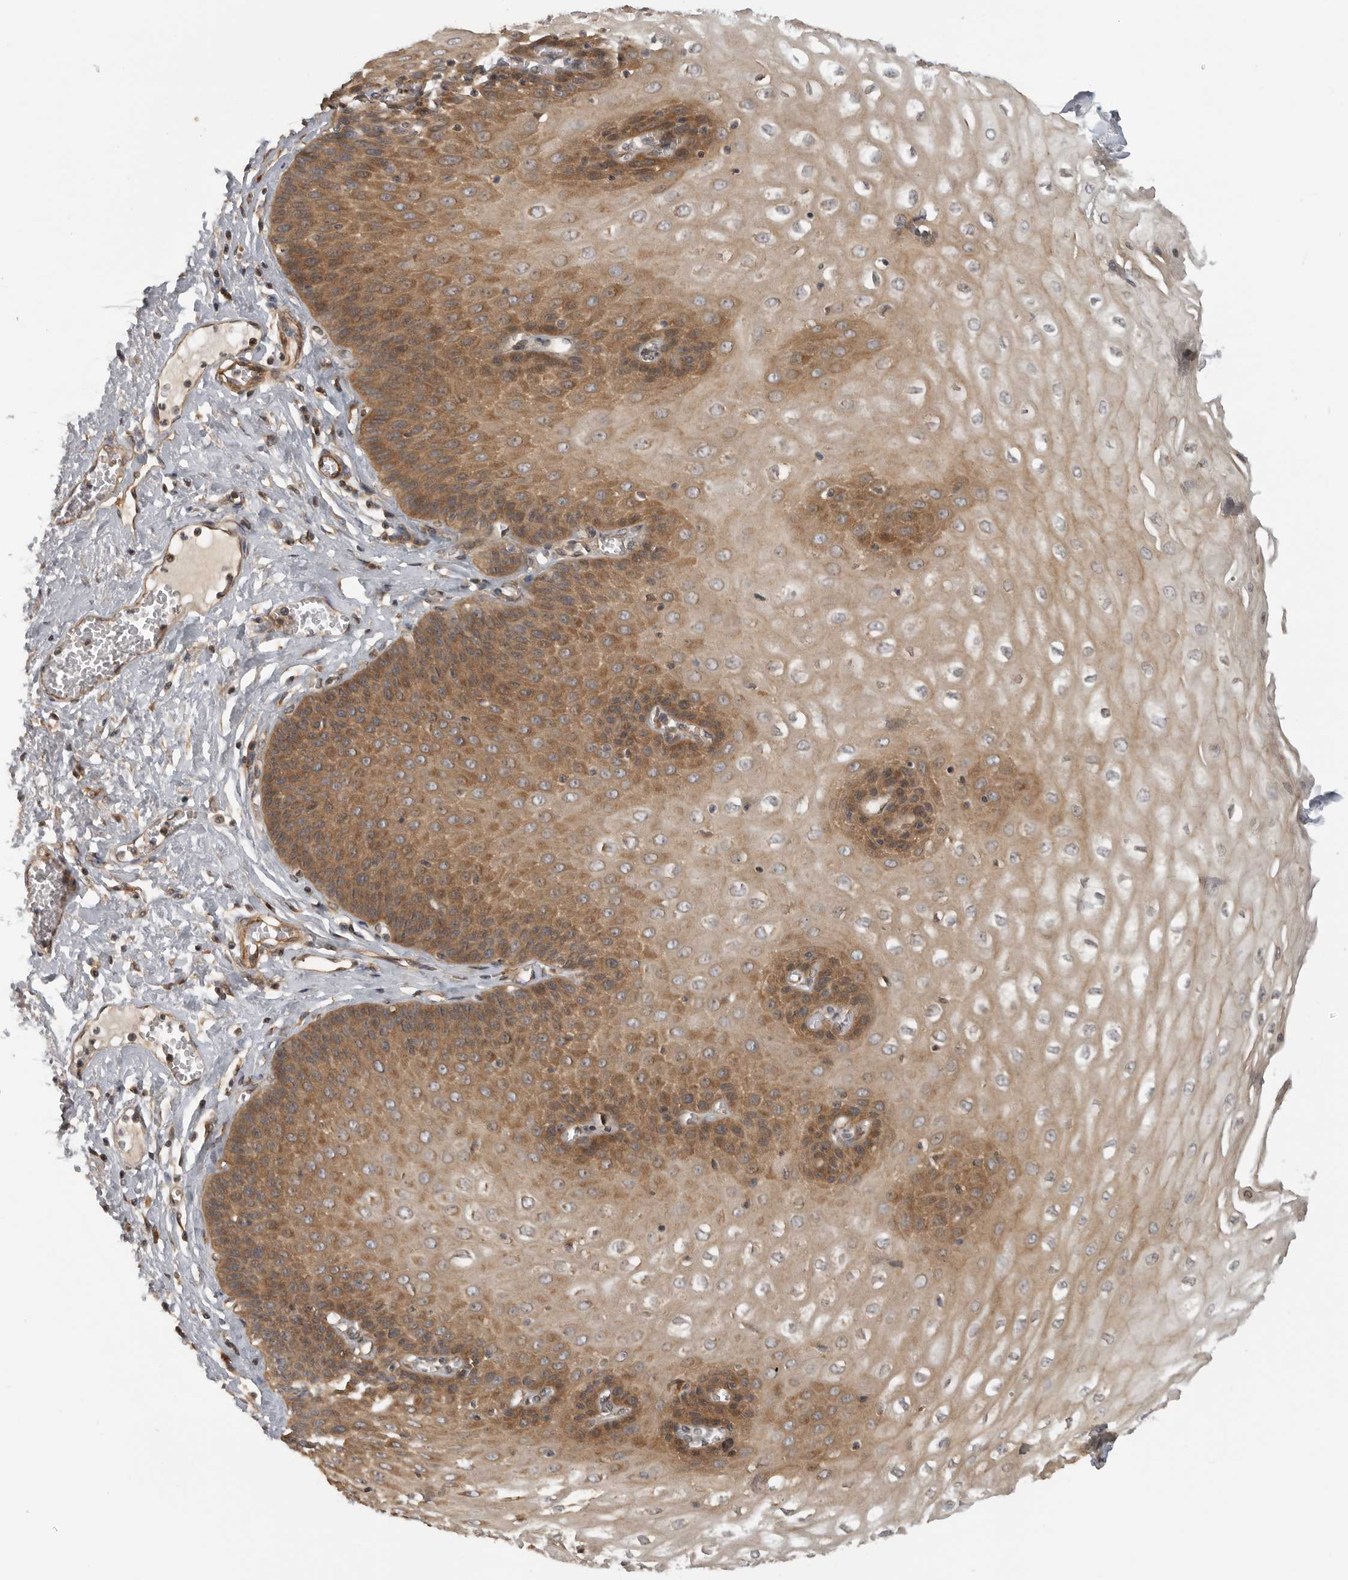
{"staining": {"intensity": "moderate", "quantity": ">75%", "location": "cytoplasmic/membranous"}, "tissue": "esophagus", "cell_type": "Squamous epithelial cells", "image_type": "normal", "snomed": [{"axis": "morphology", "description": "Normal tissue, NOS"}, {"axis": "topography", "description": "Esophagus"}], "caption": "The photomicrograph displays immunohistochemical staining of benign esophagus. There is moderate cytoplasmic/membranous staining is appreciated in about >75% of squamous epithelial cells. Using DAB (3,3'-diaminobenzidine) (brown) and hematoxylin (blue) stains, captured at high magnification using brightfield microscopy.", "gene": "CUEDC1", "patient": {"sex": "male", "age": 60}}